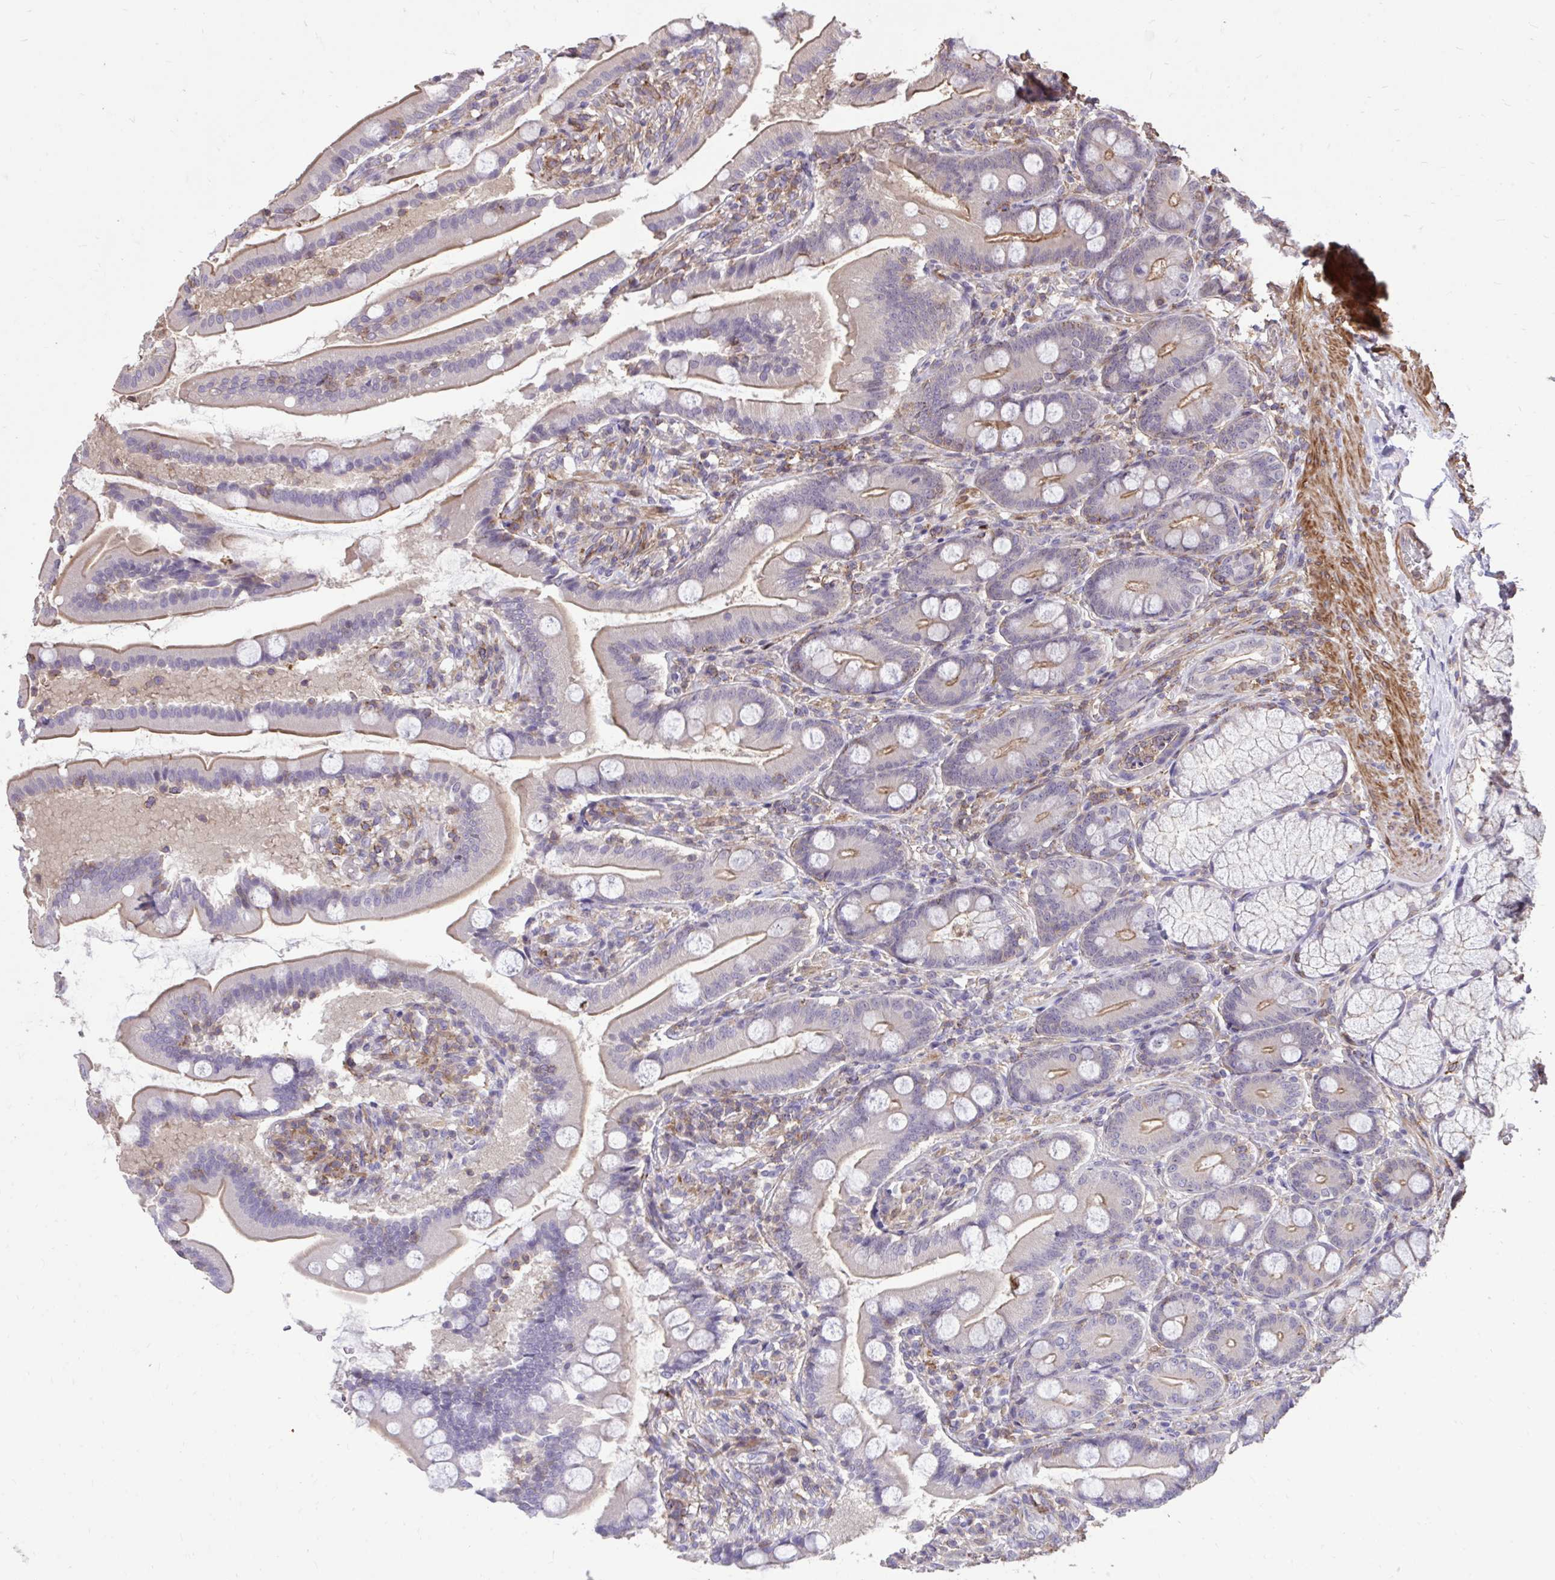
{"staining": {"intensity": "moderate", "quantity": "25%-75%", "location": "cytoplasmic/membranous"}, "tissue": "duodenum", "cell_type": "Glandular cells", "image_type": "normal", "snomed": [{"axis": "morphology", "description": "Normal tissue, NOS"}, {"axis": "topography", "description": "Duodenum"}], "caption": "Immunohistochemistry (IHC) (DAB) staining of unremarkable human duodenum shows moderate cytoplasmic/membranous protein staining in approximately 25%-75% of glandular cells.", "gene": "IGFL2", "patient": {"sex": "female", "age": 67}}